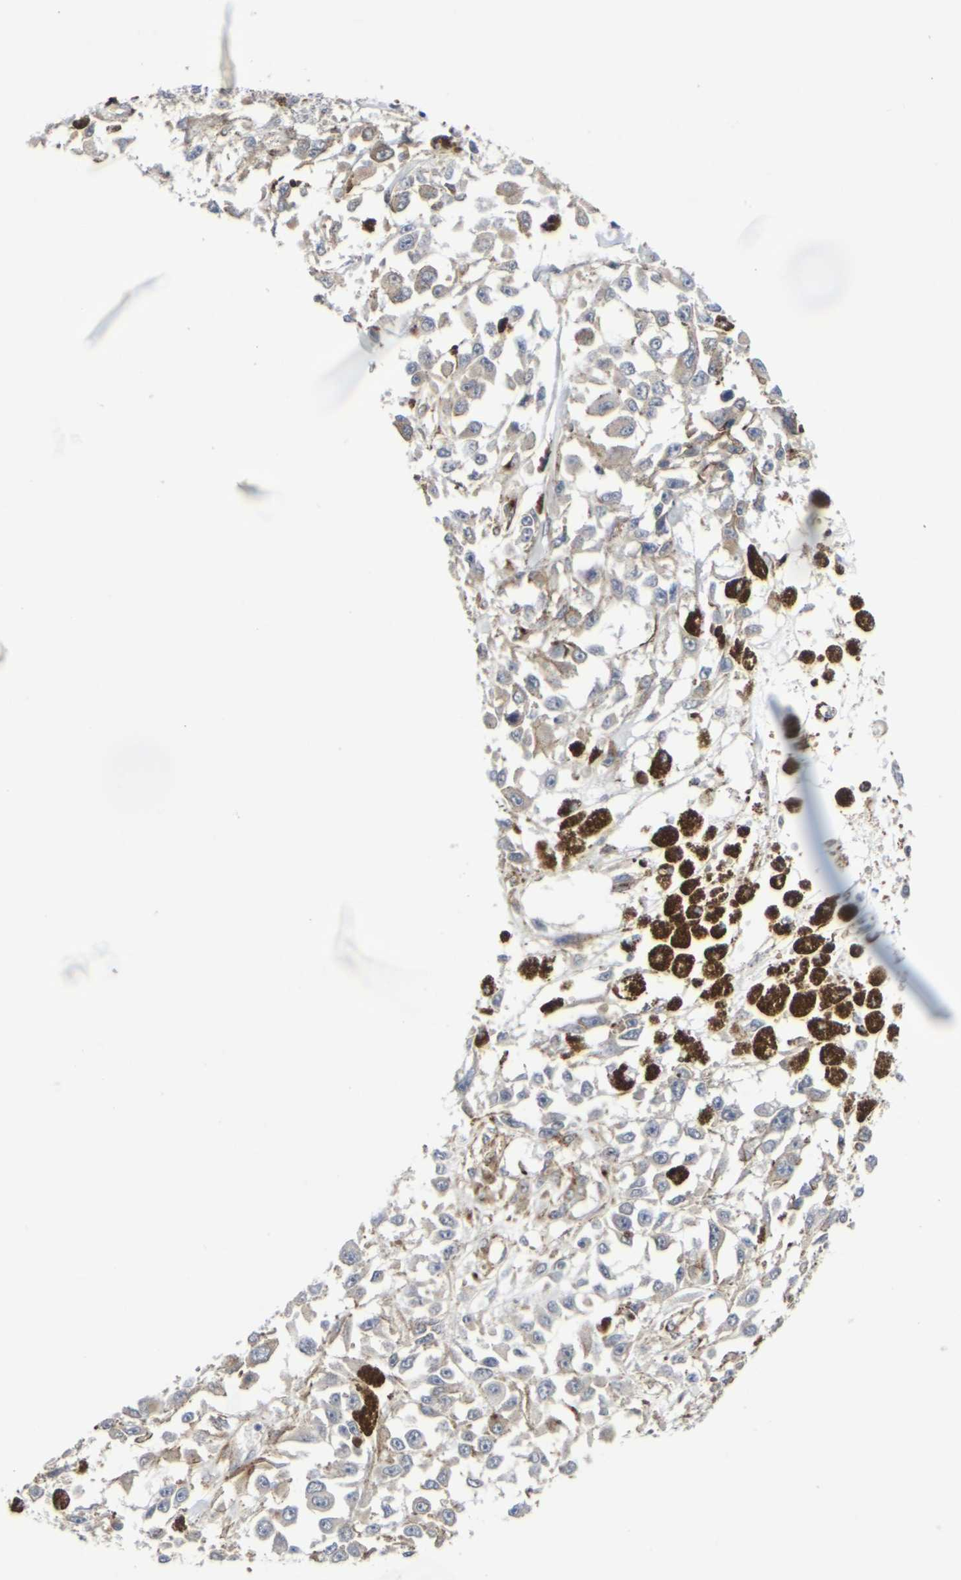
{"staining": {"intensity": "weak", "quantity": "<25%", "location": "cytoplasmic/membranous"}, "tissue": "melanoma", "cell_type": "Tumor cells", "image_type": "cancer", "snomed": [{"axis": "morphology", "description": "Malignant melanoma, Metastatic site"}, {"axis": "topography", "description": "Lymph node"}], "caption": "IHC of human malignant melanoma (metastatic site) shows no staining in tumor cells.", "gene": "MYOF", "patient": {"sex": "male", "age": 59}}